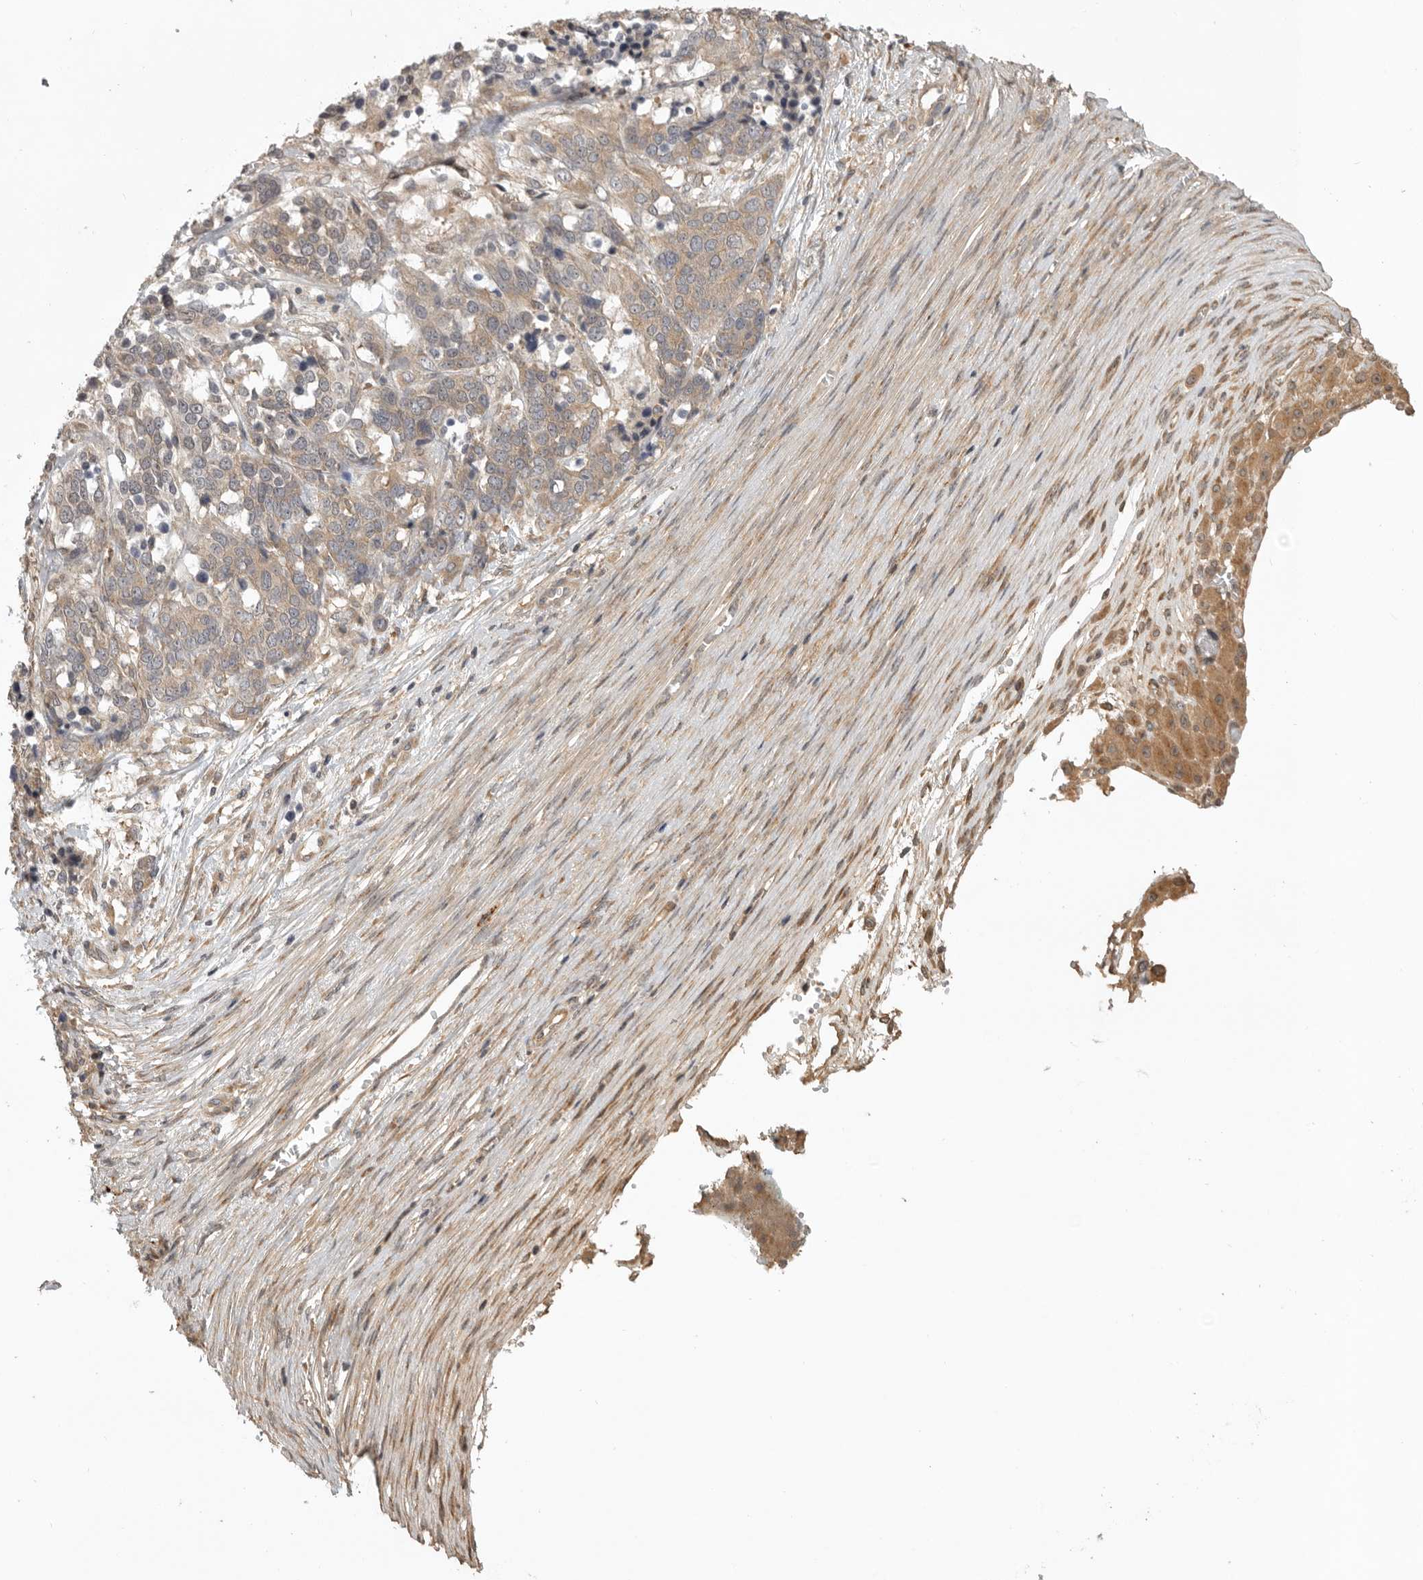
{"staining": {"intensity": "weak", "quantity": ">75%", "location": "cytoplasmic/membranous"}, "tissue": "ovarian cancer", "cell_type": "Tumor cells", "image_type": "cancer", "snomed": [{"axis": "morphology", "description": "Cystadenocarcinoma, serous, NOS"}, {"axis": "topography", "description": "Ovary"}], "caption": "This micrograph displays immunohistochemistry (IHC) staining of ovarian serous cystadenocarcinoma, with low weak cytoplasmic/membranous staining in approximately >75% of tumor cells.", "gene": "CUEDC1", "patient": {"sex": "female", "age": 44}}